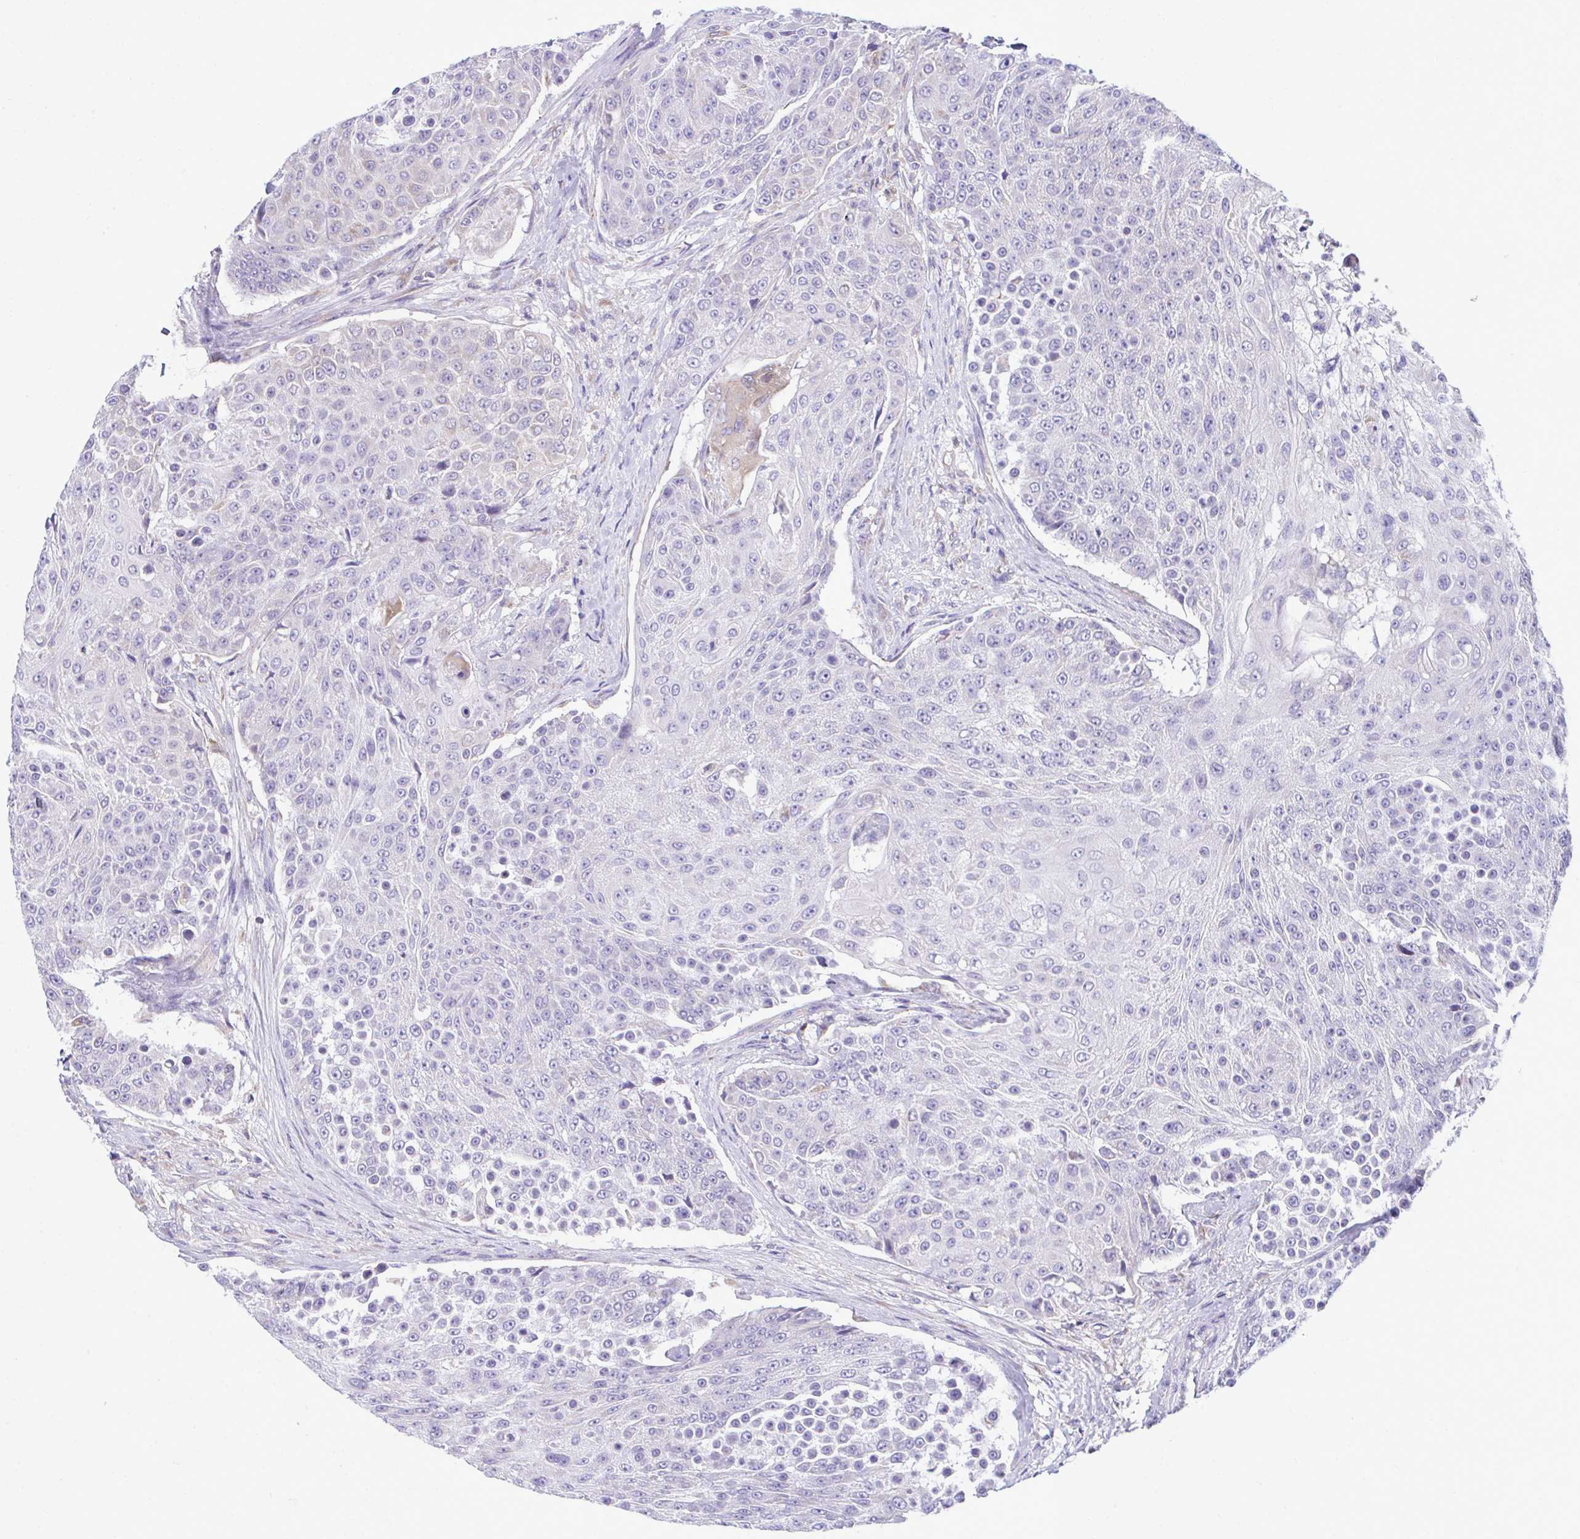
{"staining": {"intensity": "negative", "quantity": "none", "location": "none"}, "tissue": "urothelial cancer", "cell_type": "Tumor cells", "image_type": "cancer", "snomed": [{"axis": "morphology", "description": "Urothelial carcinoma, High grade"}, {"axis": "topography", "description": "Urinary bladder"}], "caption": "The image exhibits no staining of tumor cells in urothelial carcinoma (high-grade).", "gene": "PIGK", "patient": {"sex": "female", "age": 63}}